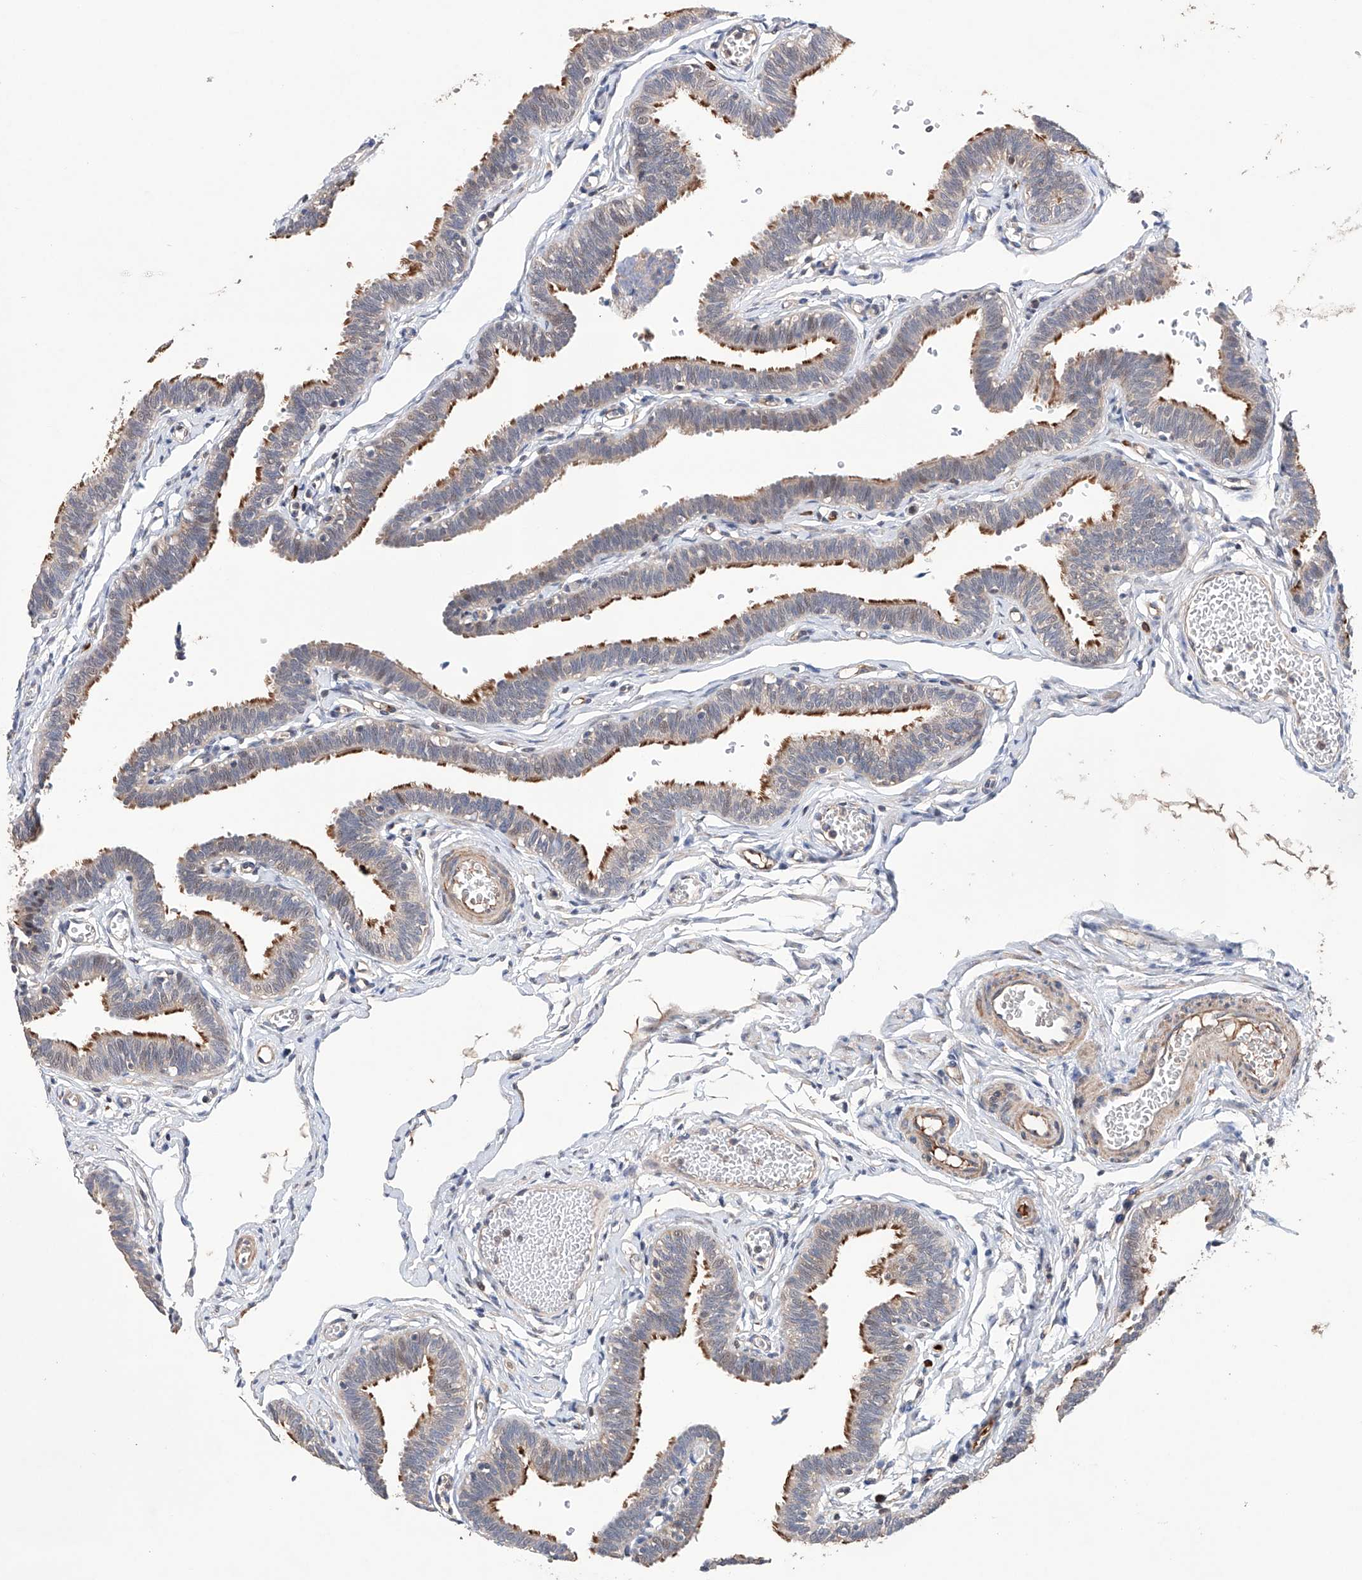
{"staining": {"intensity": "strong", "quantity": "25%-75%", "location": "cytoplasmic/membranous"}, "tissue": "fallopian tube", "cell_type": "Glandular cells", "image_type": "normal", "snomed": [{"axis": "morphology", "description": "Normal tissue, NOS"}, {"axis": "topography", "description": "Fallopian tube"}, {"axis": "topography", "description": "Ovary"}], "caption": "High-magnification brightfield microscopy of benign fallopian tube stained with DAB (brown) and counterstained with hematoxylin (blue). glandular cells exhibit strong cytoplasmic/membranous positivity is identified in approximately25%-75% of cells.", "gene": "AFG1L", "patient": {"sex": "female", "age": 23}}